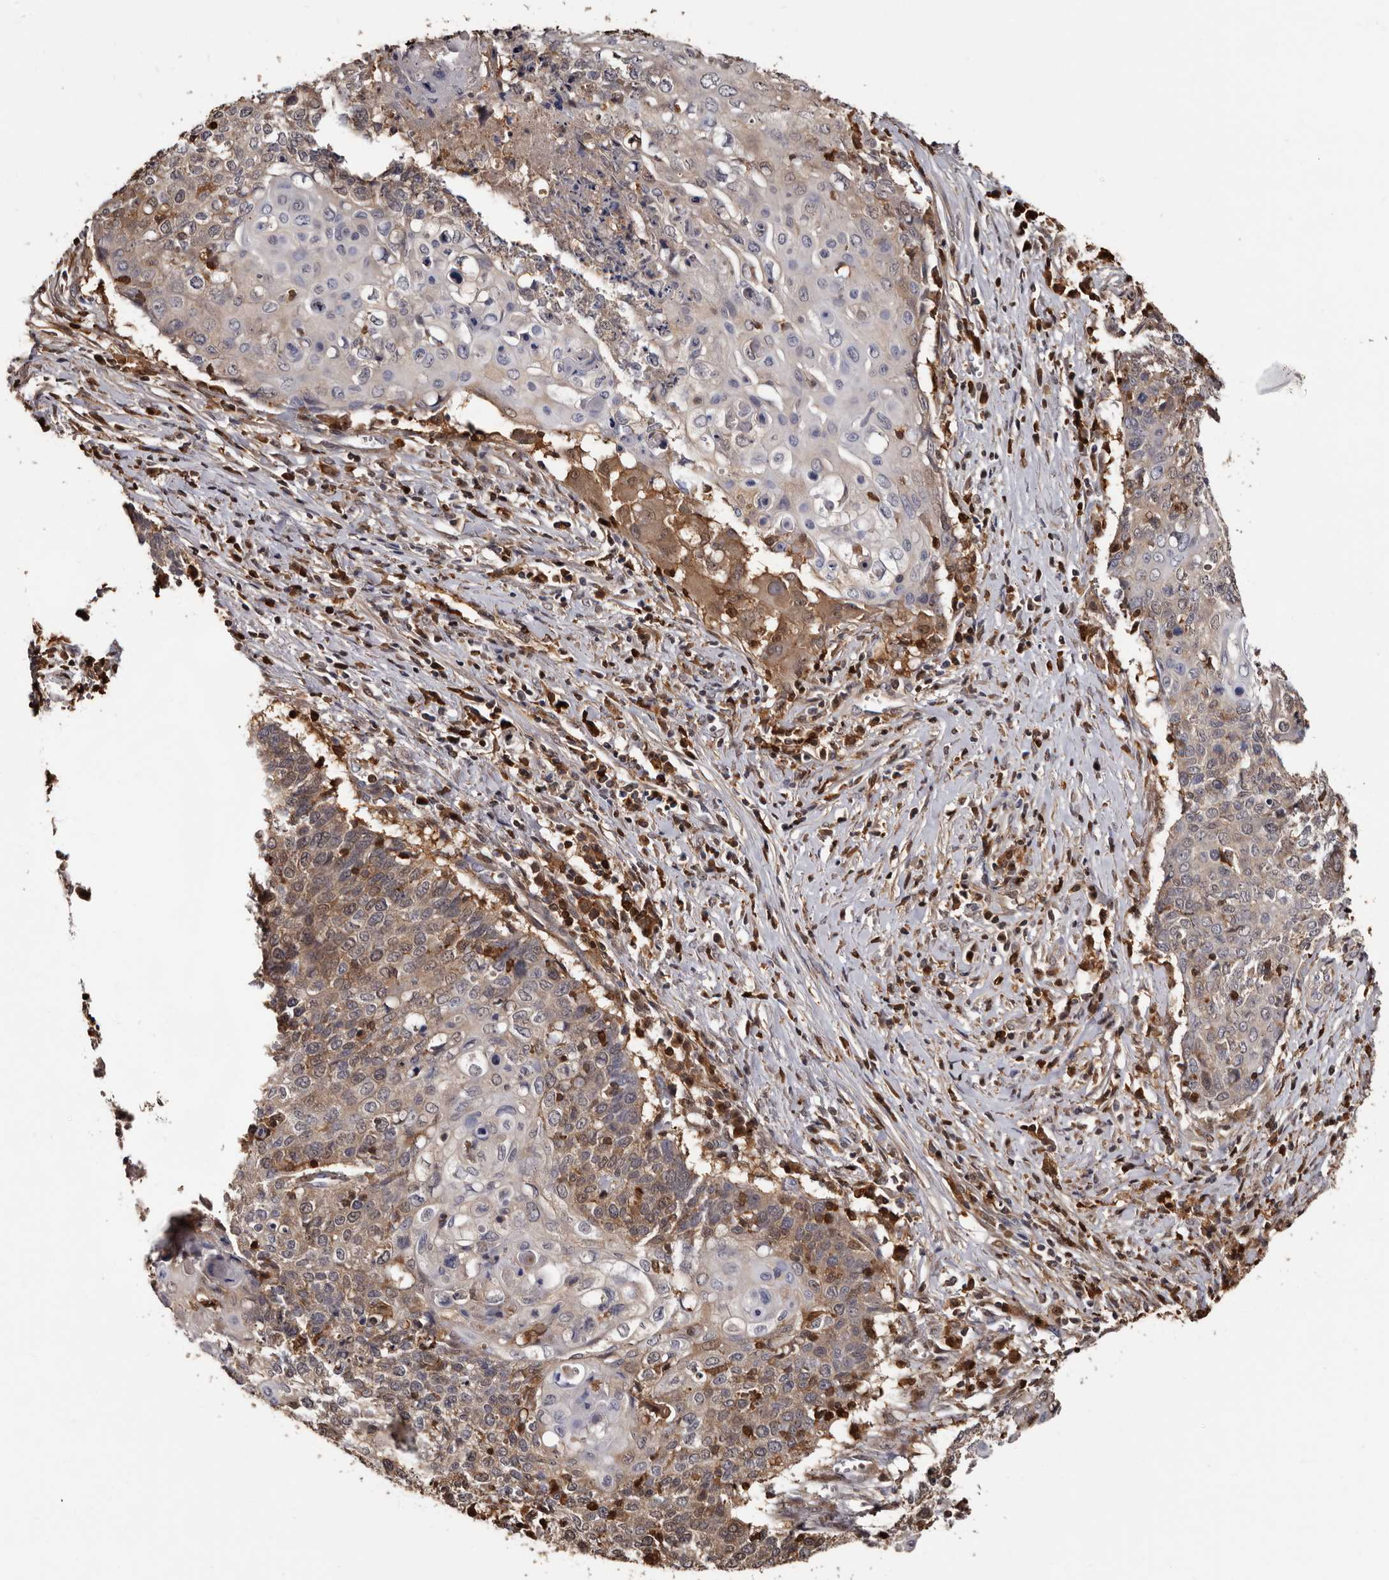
{"staining": {"intensity": "weak", "quantity": "25%-75%", "location": "cytoplasmic/membranous"}, "tissue": "cervical cancer", "cell_type": "Tumor cells", "image_type": "cancer", "snomed": [{"axis": "morphology", "description": "Squamous cell carcinoma, NOS"}, {"axis": "topography", "description": "Cervix"}], "caption": "Immunohistochemistry micrograph of human squamous cell carcinoma (cervical) stained for a protein (brown), which exhibits low levels of weak cytoplasmic/membranous staining in approximately 25%-75% of tumor cells.", "gene": "DNPH1", "patient": {"sex": "female", "age": 39}}